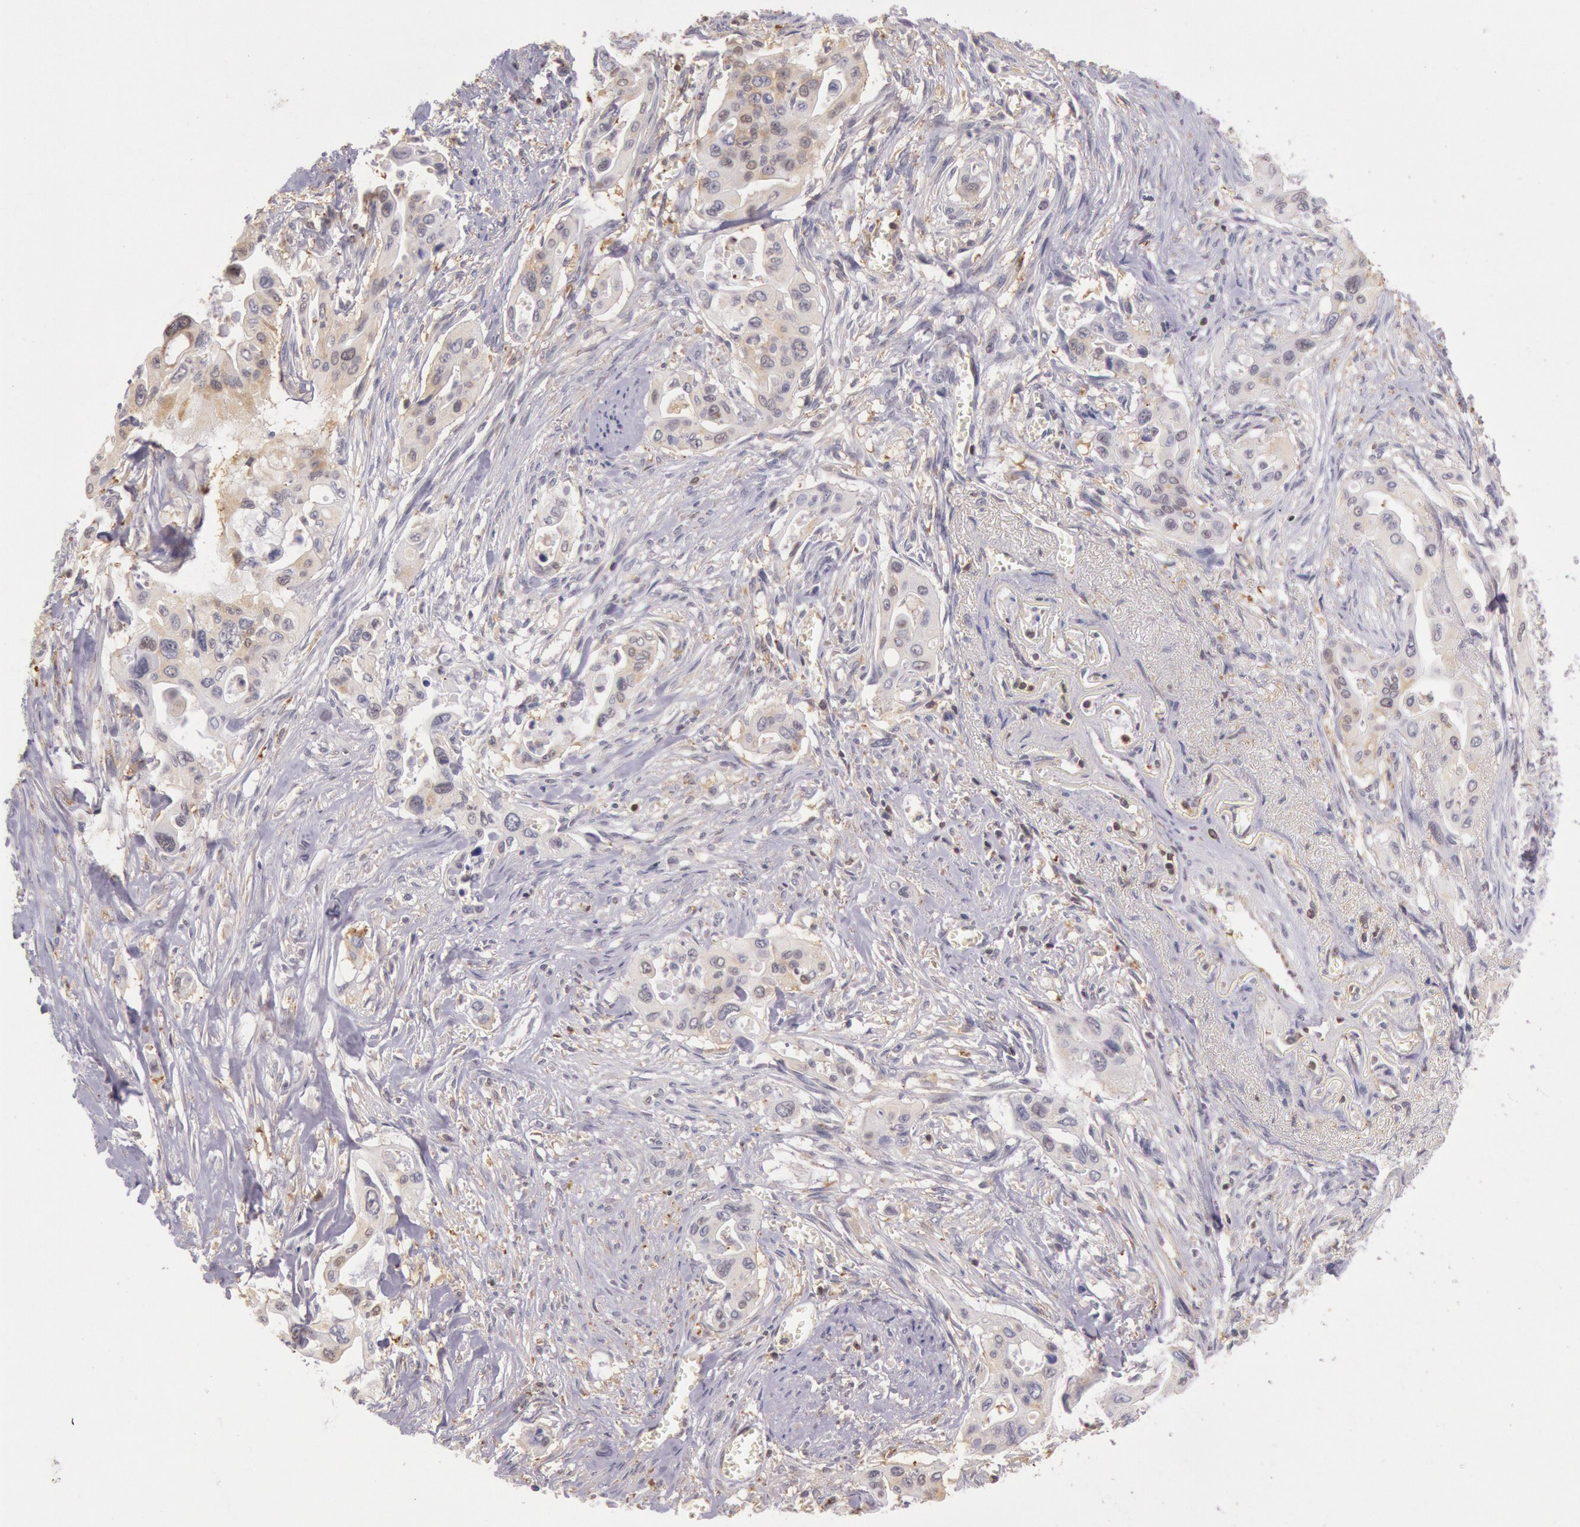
{"staining": {"intensity": "weak", "quantity": "25%-75%", "location": "cytoplasmic/membranous"}, "tissue": "pancreatic cancer", "cell_type": "Tumor cells", "image_type": "cancer", "snomed": [{"axis": "morphology", "description": "Adenocarcinoma, NOS"}, {"axis": "topography", "description": "Pancreas"}], "caption": "IHC of adenocarcinoma (pancreatic) displays low levels of weak cytoplasmic/membranous staining in about 25%-75% of tumor cells.", "gene": "HIF1A", "patient": {"sex": "male", "age": 77}}